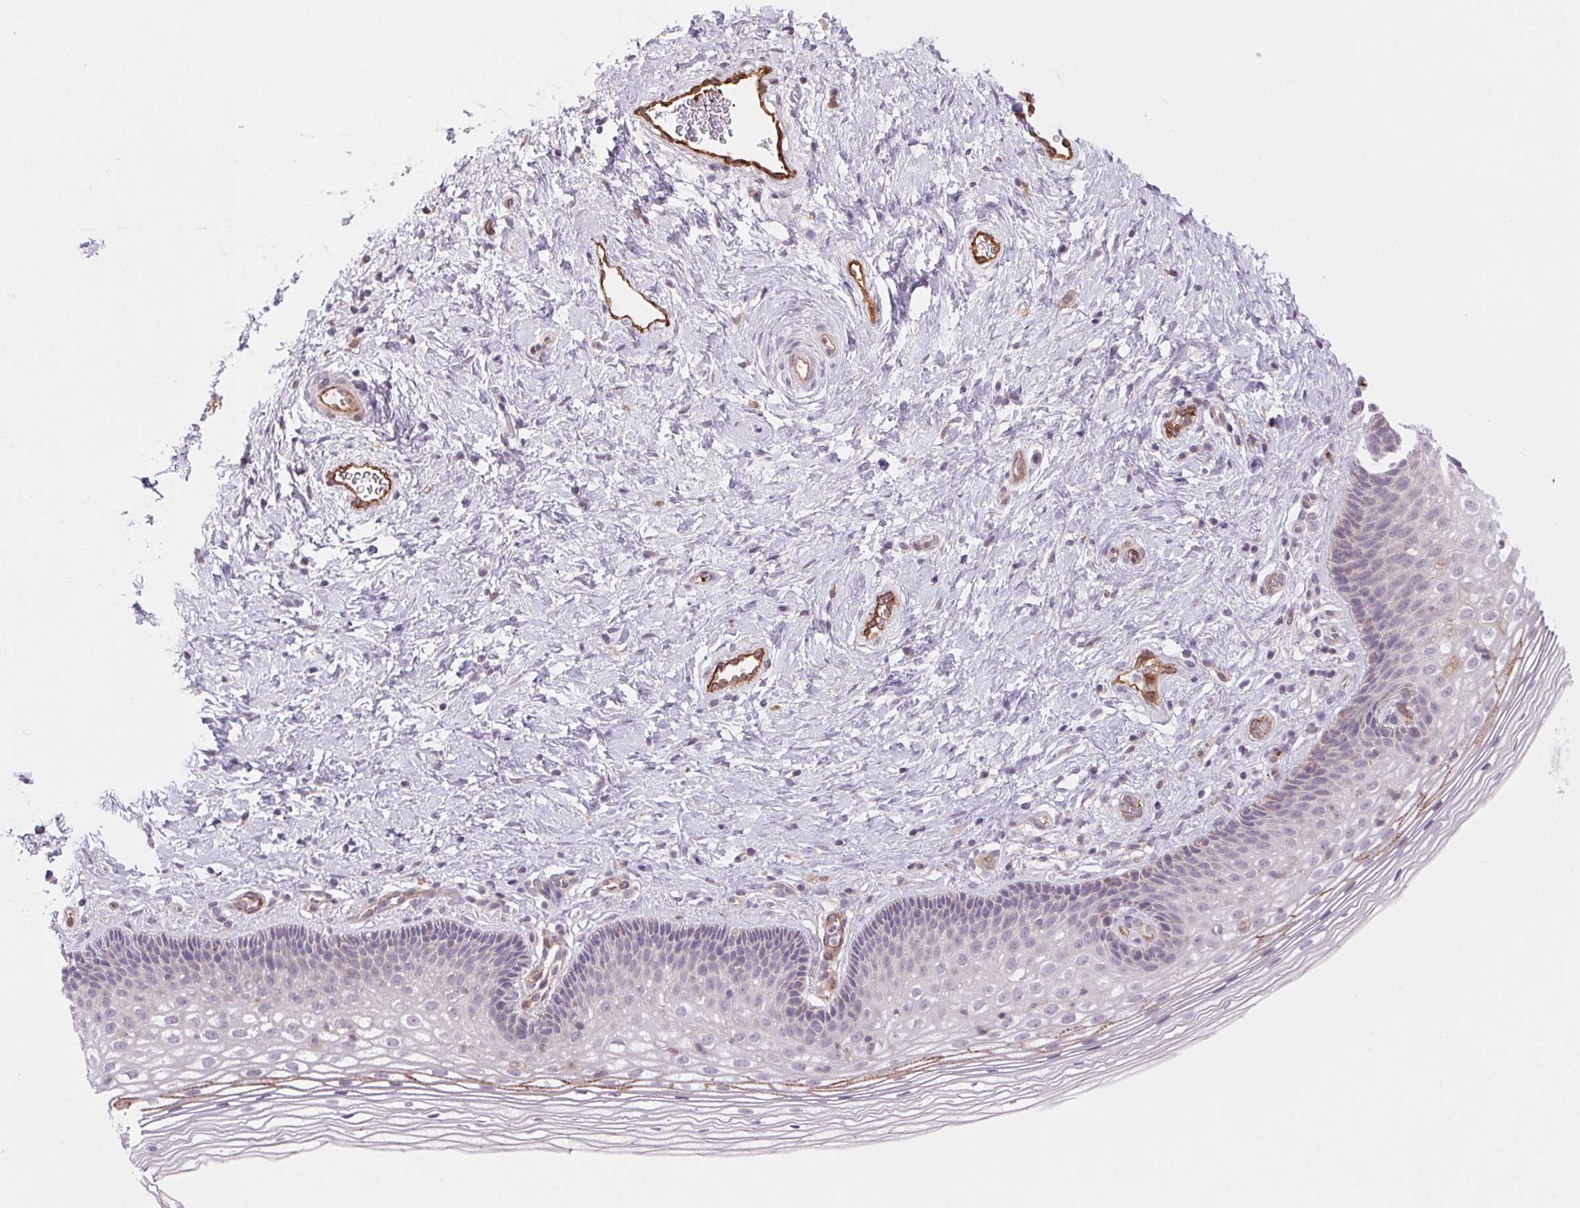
{"staining": {"intensity": "negative", "quantity": "none", "location": "none"}, "tissue": "cervix", "cell_type": "Glandular cells", "image_type": "normal", "snomed": [{"axis": "morphology", "description": "Normal tissue, NOS"}, {"axis": "topography", "description": "Cervix"}], "caption": "Immunohistochemical staining of normal human cervix displays no significant expression in glandular cells. (DAB (3,3'-diaminobenzidine) immunohistochemistry (IHC) with hematoxylin counter stain).", "gene": "MS4A13", "patient": {"sex": "female", "age": 34}}